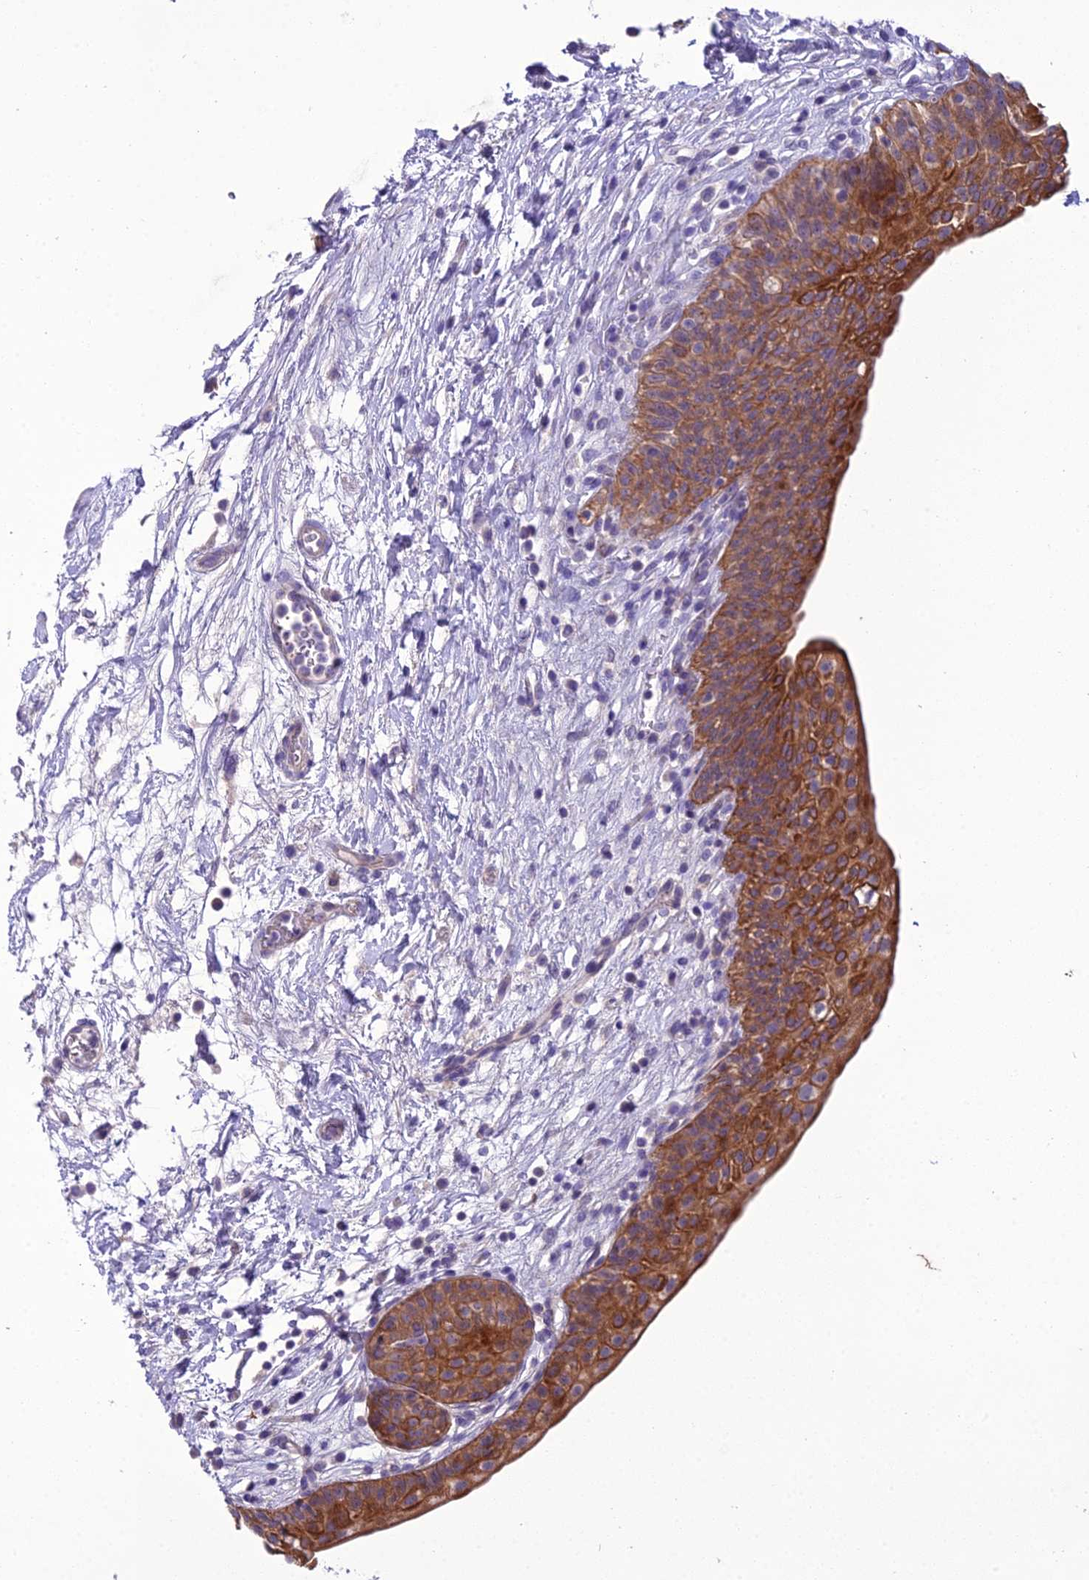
{"staining": {"intensity": "strong", "quantity": ">75%", "location": "cytoplasmic/membranous"}, "tissue": "urinary bladder", "cell_type": "Urothelial cells", "image_type": "normal", "snomed": [{"axis": "morphology", "description": "Normal tissue, NOS"}, {"axis": "topography", "description": "Urinary bladder"}], "caption": "Urothelial cells show strong cytoplasmic/membranous staining in approximately >75% of cells in unremarkable urinary bladder.", "gene": "SCRT1", "patient": {"sex": "male", "age": 83}}